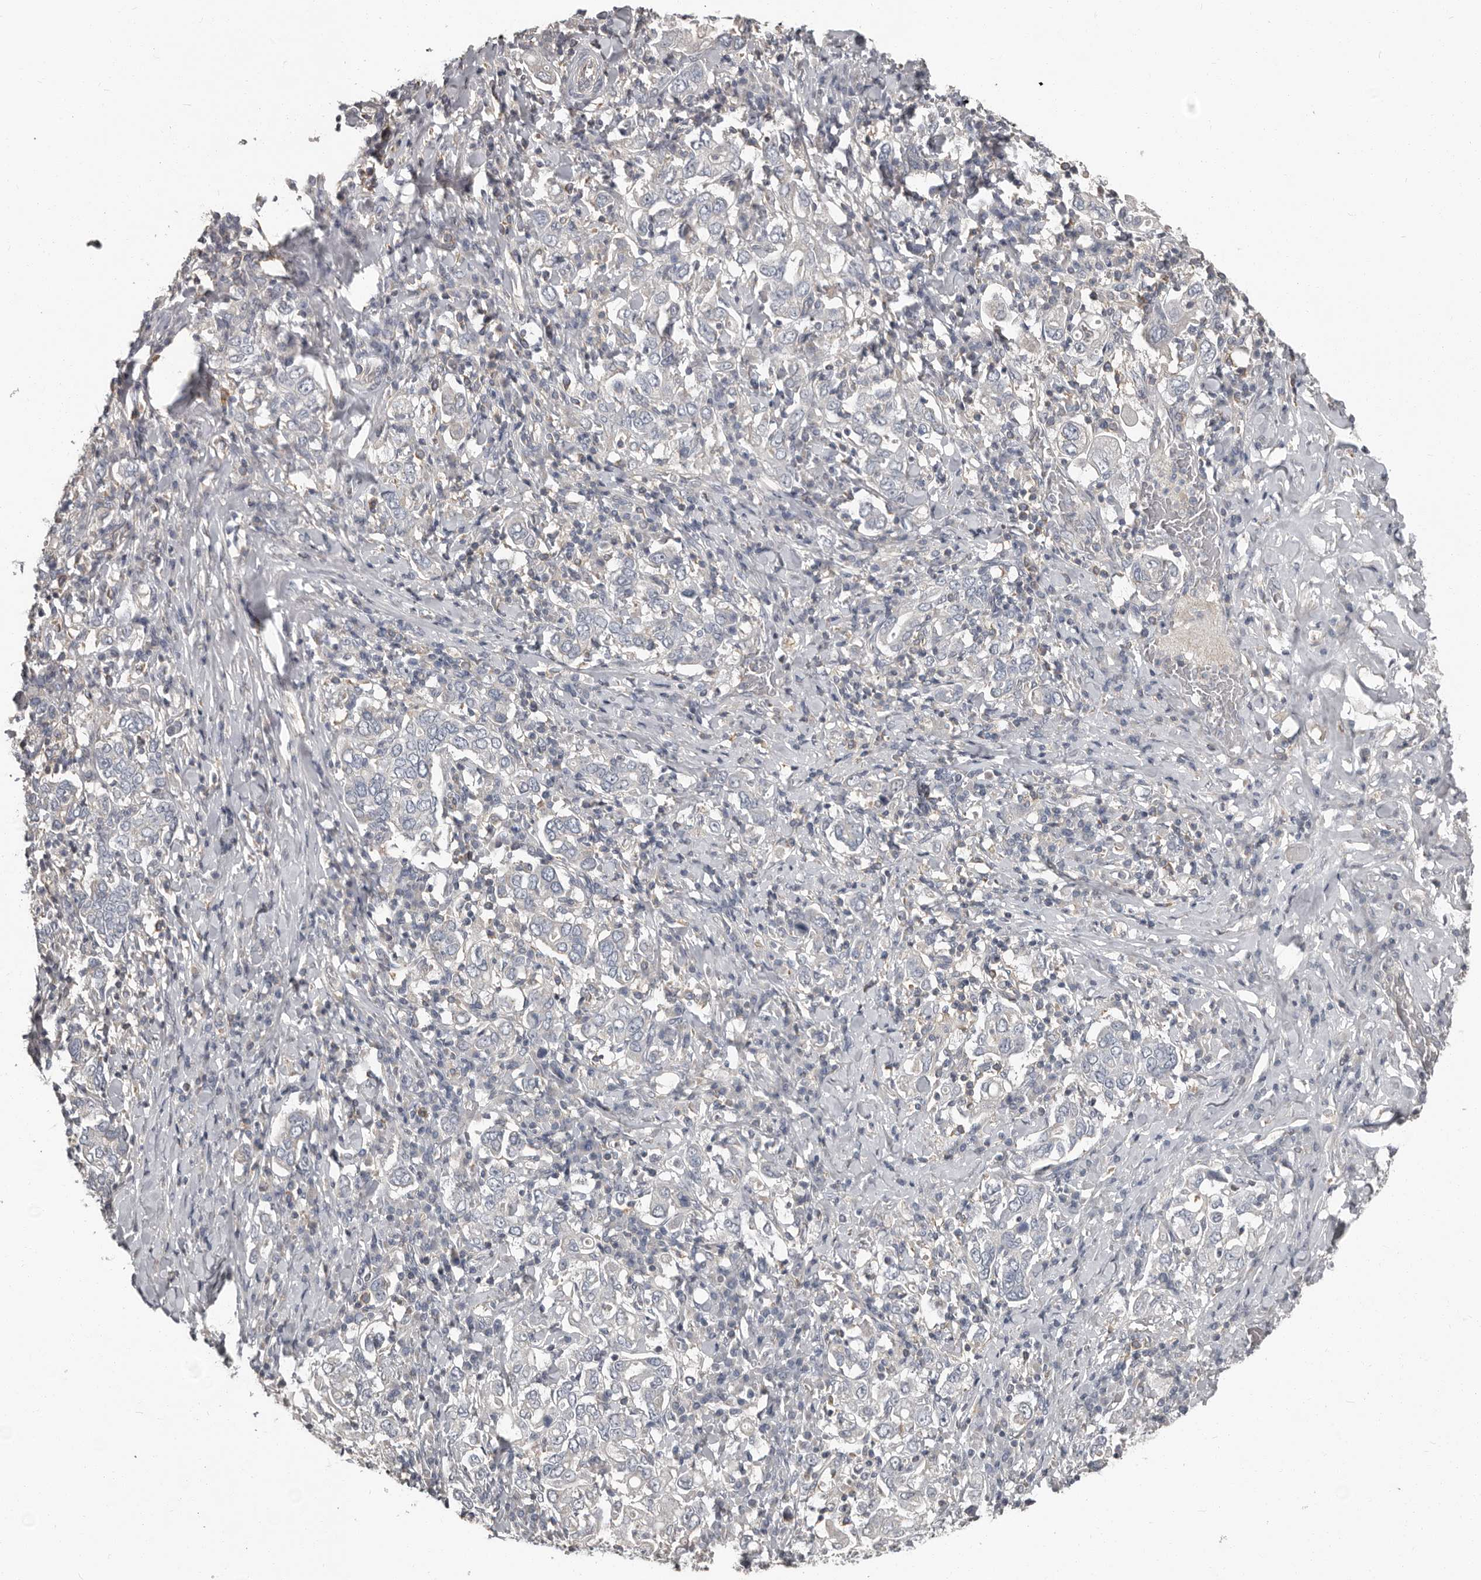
{"staining": {"intensity": "negative", "quantity": "none", "location": "none"}, "tissue": "stomach cancer", "cell_type": "Tumor cells", "image_type": "cancer", "snomed": [{"axis": "morphology", "description": "Adenocarcinoma, NOS"}, {"axis": "topography", "description": "Stomach, upper"}], "caption": "Stomach cancer (adenocarcinoma) stained for a protein using immunohistochemistry (IHC) displays no expression tumor cells.", "gene": "CA6", "patient": {"sex": "male", "age": 62}}